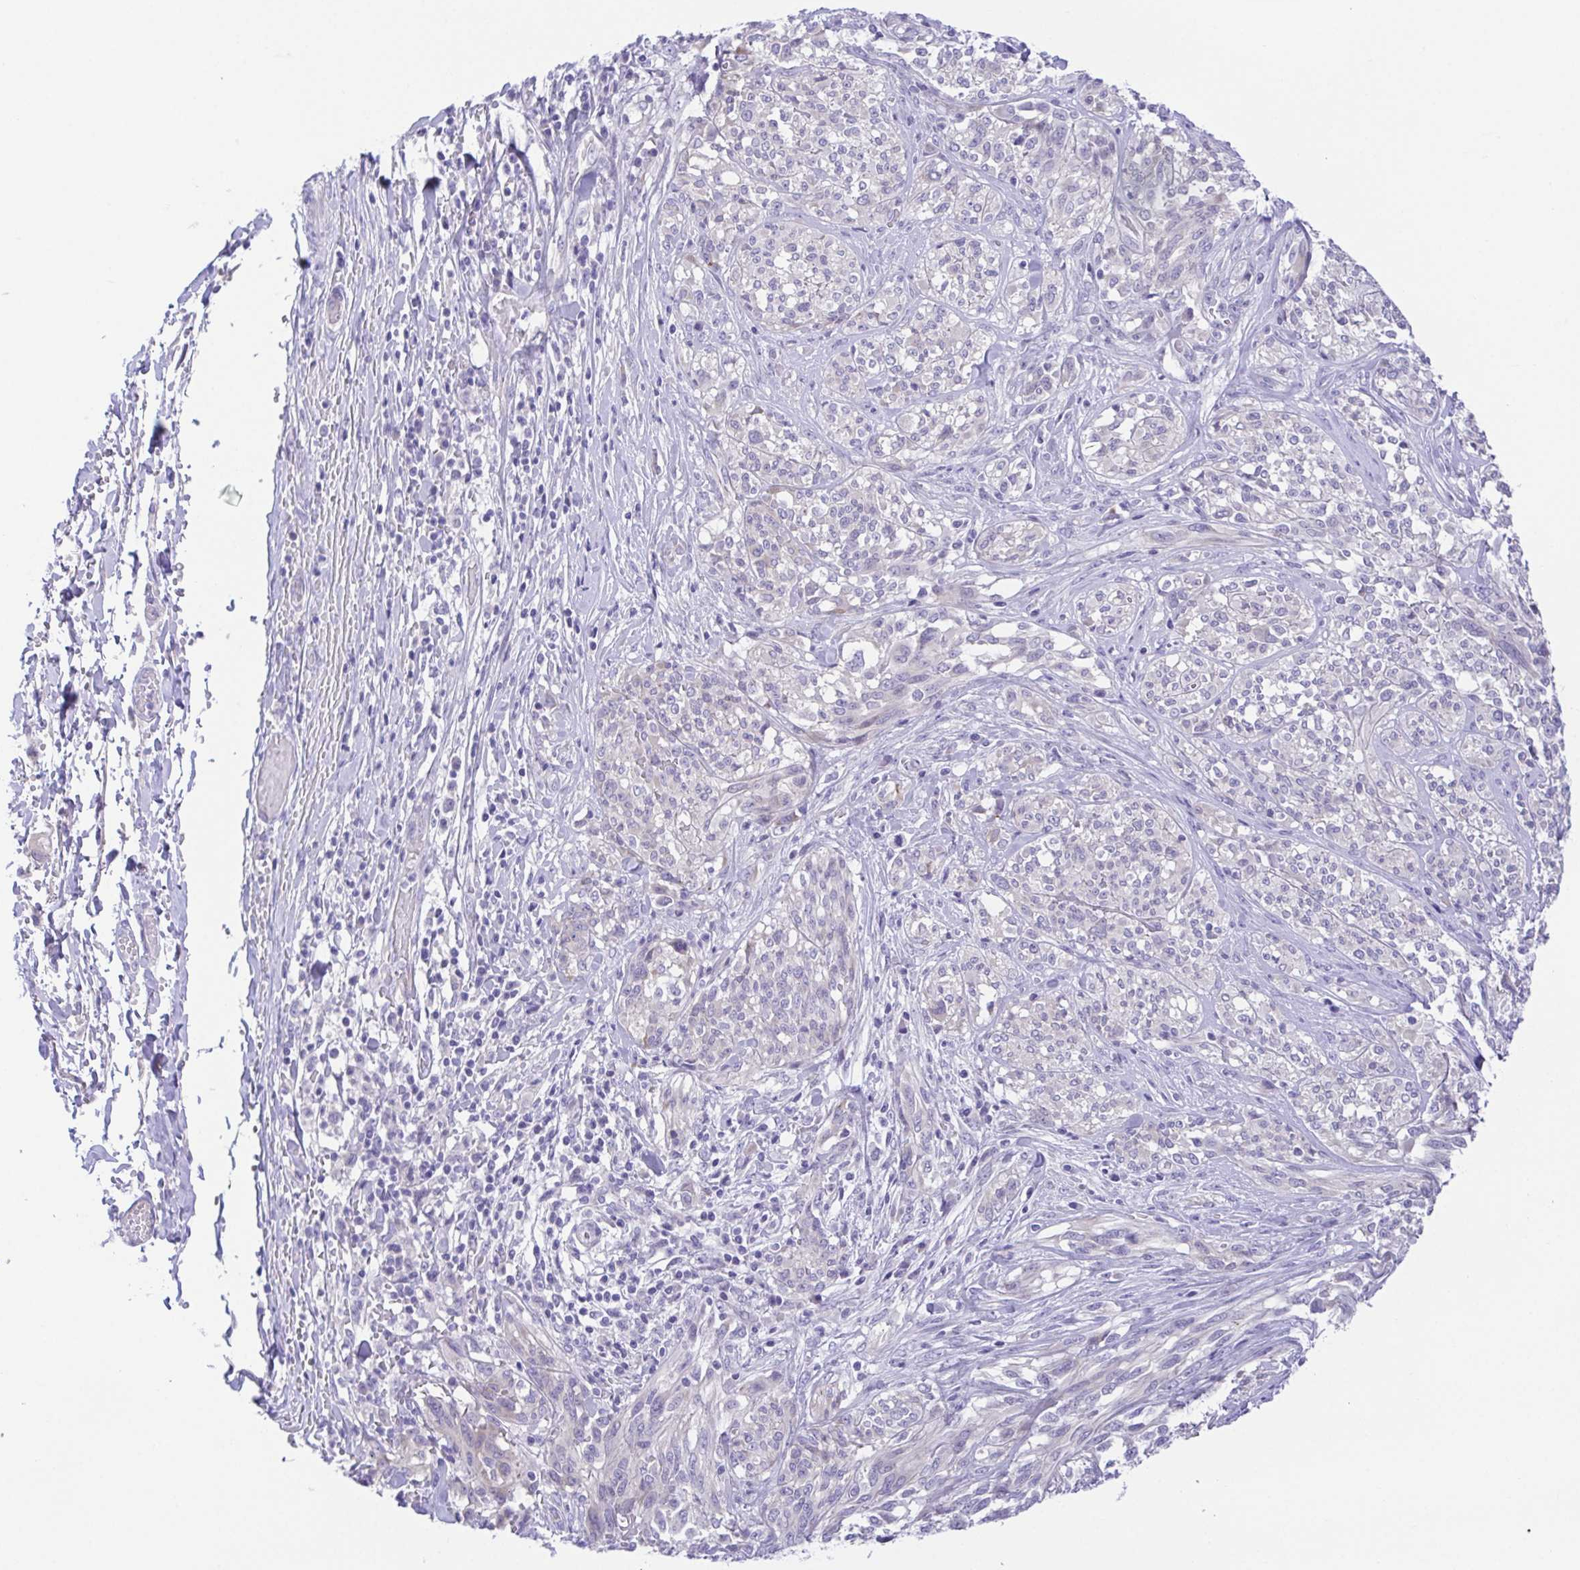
{"staining": {"intensity": "negative", "quantity": "none", "location": "none"}, "tissue": "melanoma", "cell_type": "Tumor cells", "image_type": "cancer", "snomed": [{"axis": "morphology", "description": "Malignant melanoma, NOS"}, {"axis": "topography", "description": "Skin"}], "caption": "Protein analysis of melanoma shows no significant positivity in tumor cells.", "gene": "LUZP4", "patient": {"sex": "female", "age": 91}}